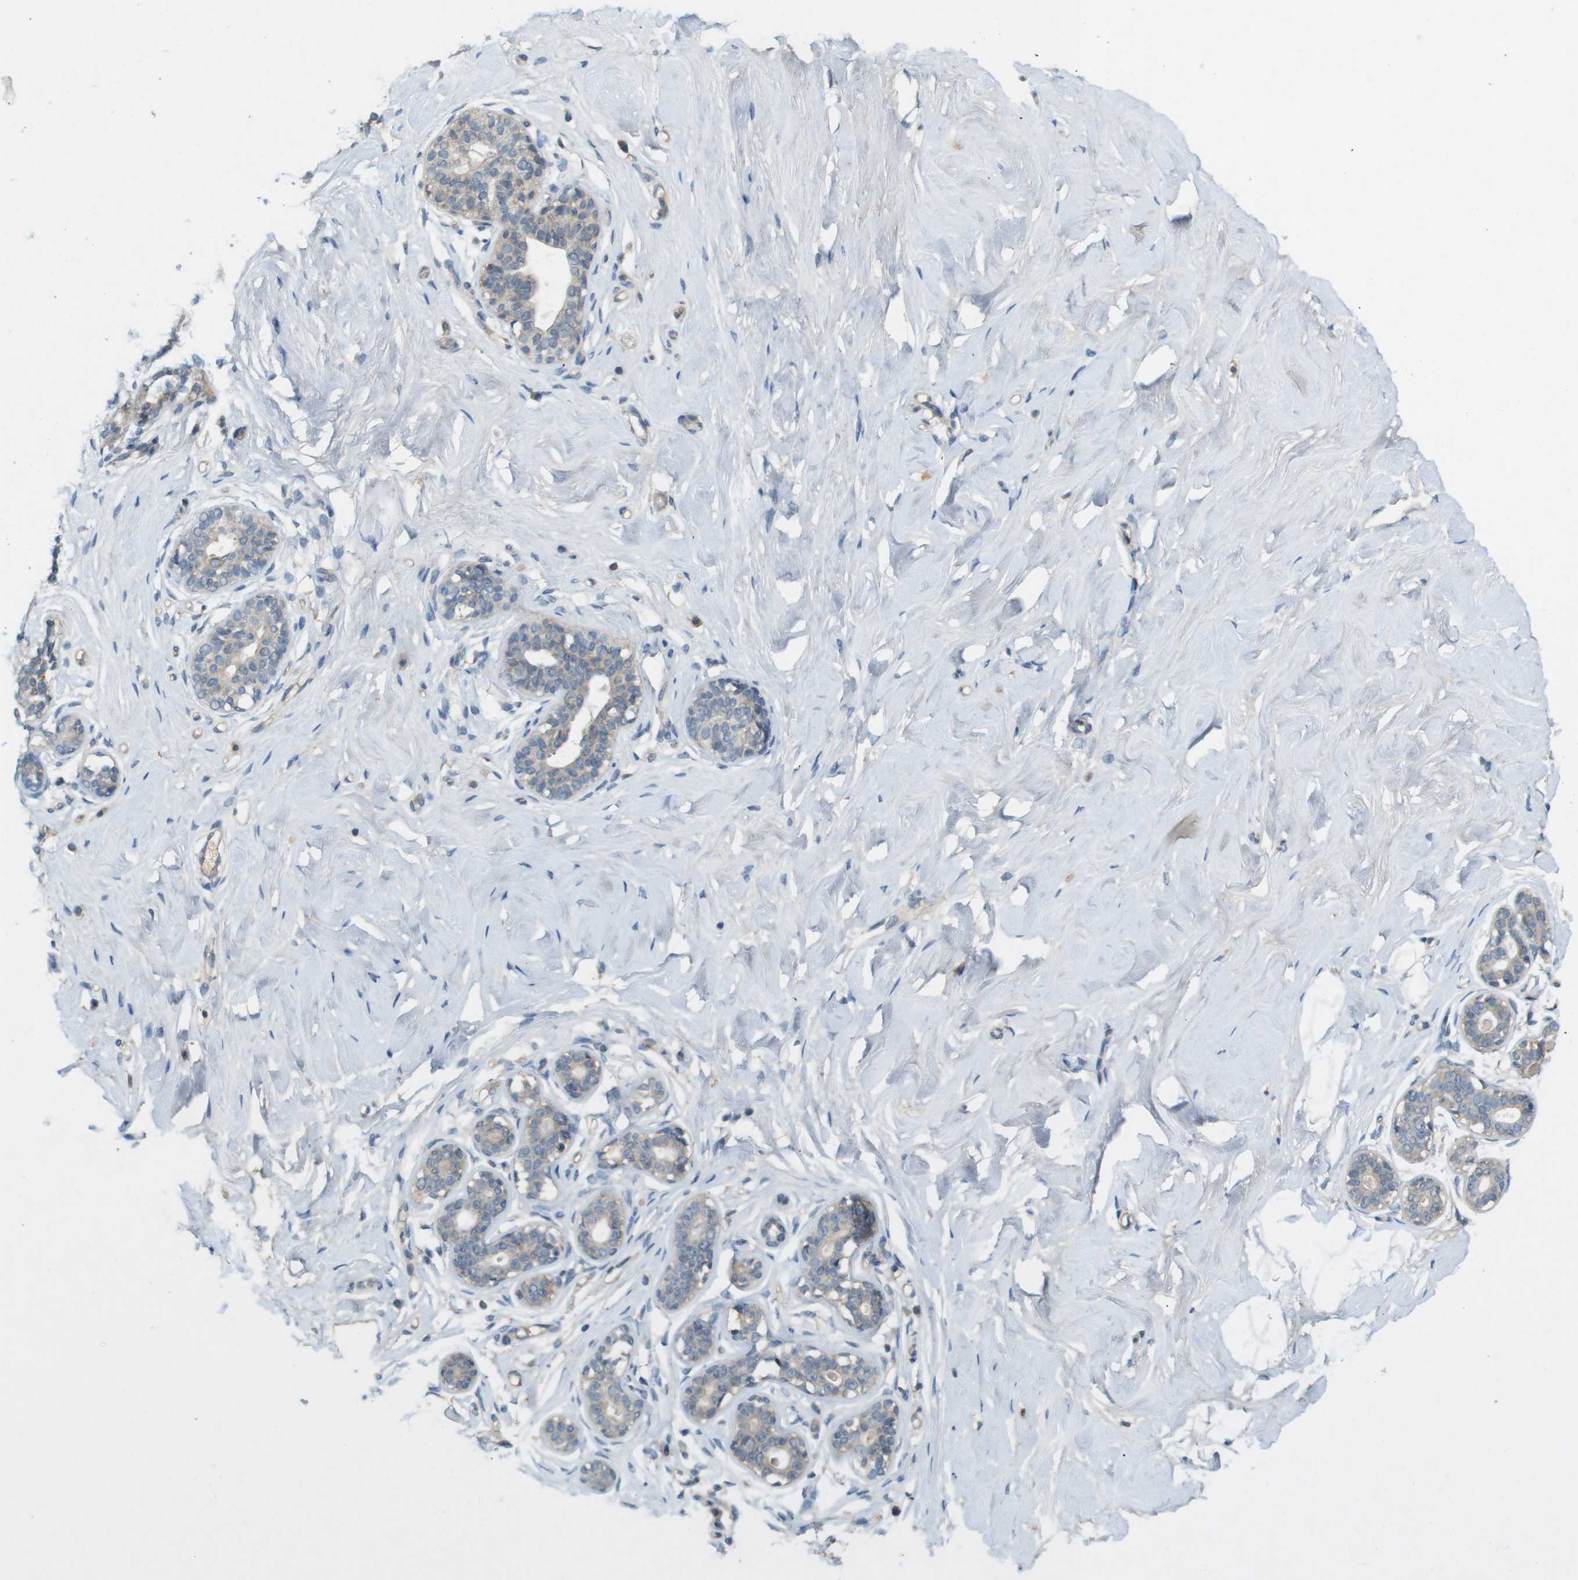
{"staining": {"intensity": "negative", "quantity": "none", "location": "none"}, "tissue": "breast", "cell_type": "Adipocytes", "image_type": "normal", "snomed": [{"axis": "morphology", "description": "Normal tissue, NOS"}, {"axis": "topography", "description": "Breast"}], "caption": "Immunohistochemistry (IHC) histopathology image of unremarkable breast: human breast stained with DAB shows no significant protein expression in adipocytes. (Stains: DAB (3,3'-diaminobenzidine) IHC with hematoxylin counter stain, Microscopy: brightfield microscopy at high magnification).", "gene": "PVR", "patient": {"sex": "female", "age": 23}}